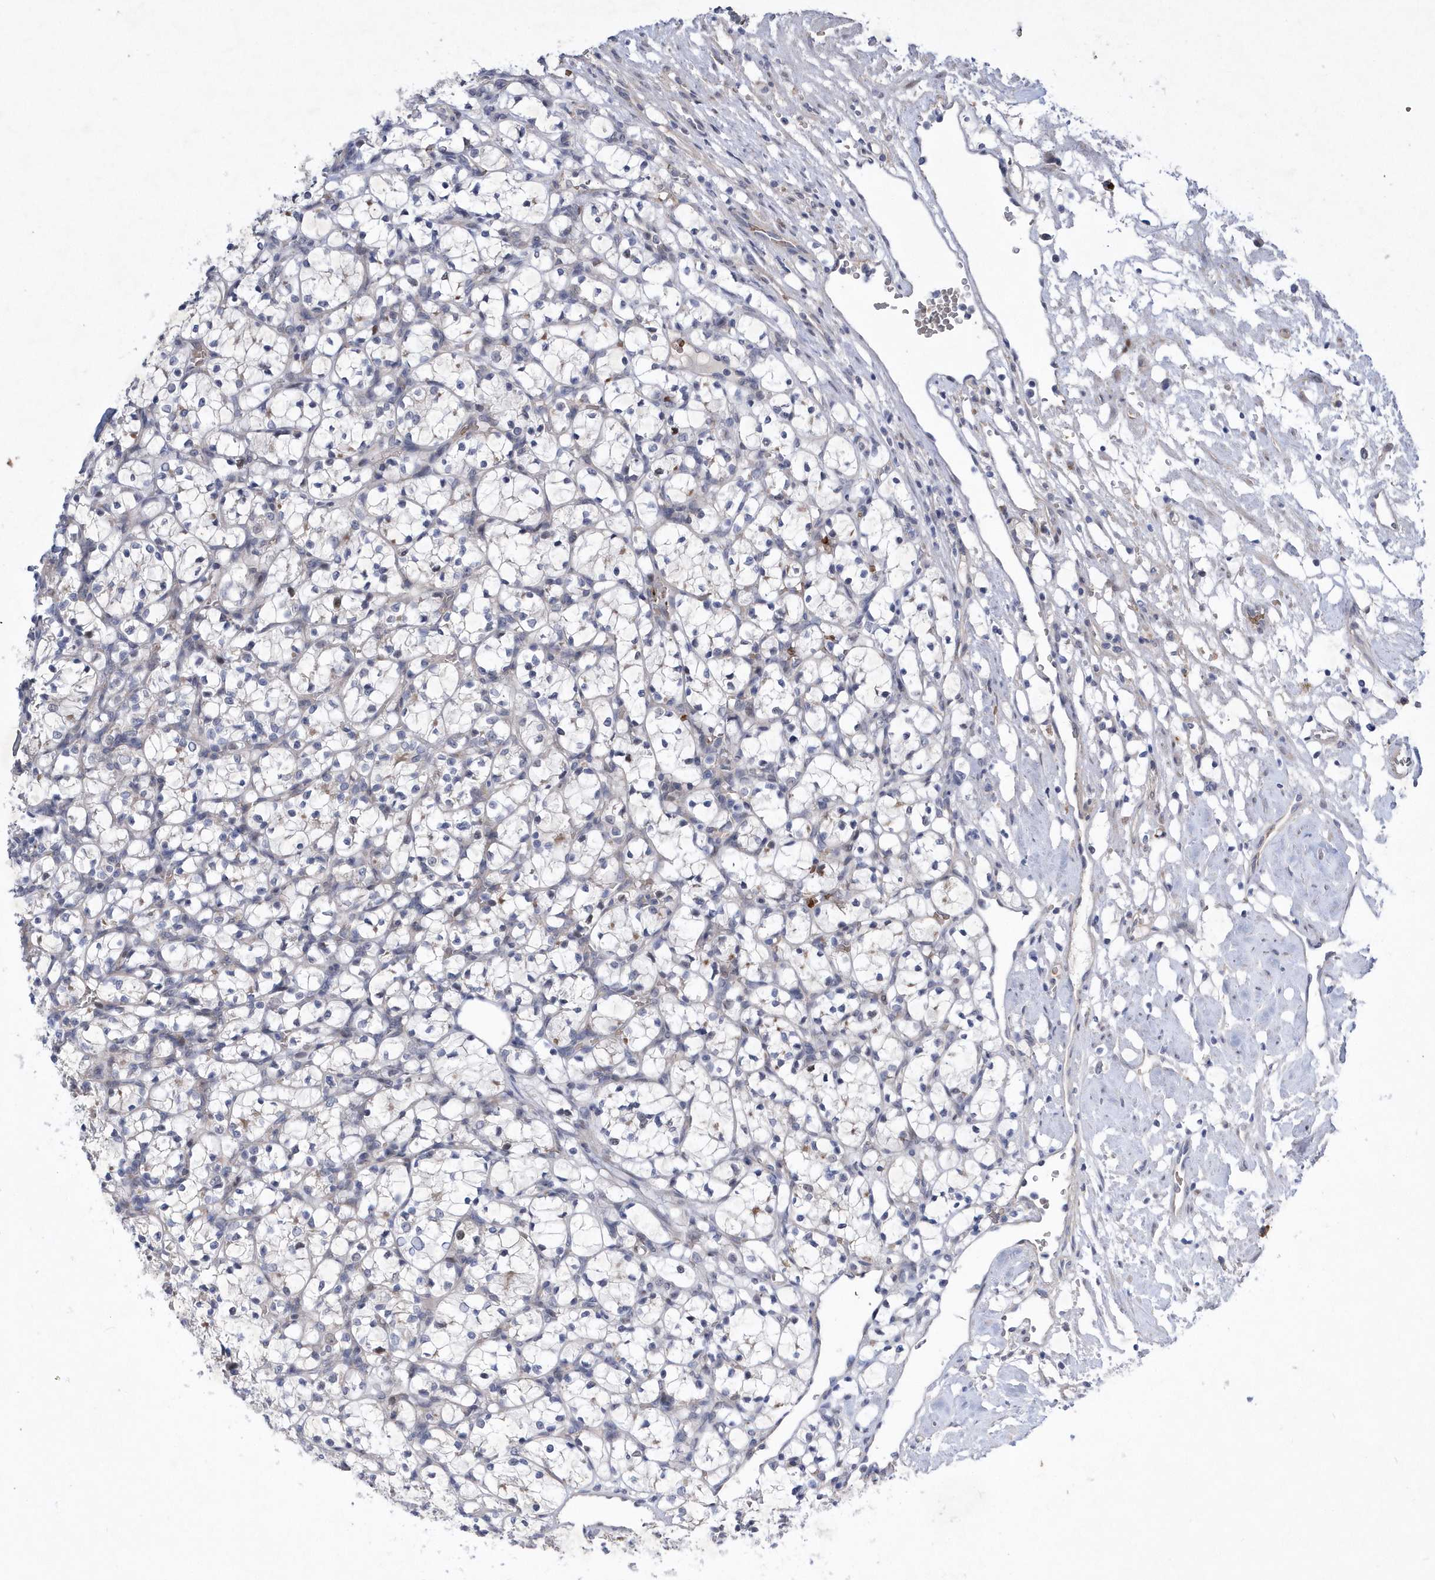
{"staining": {"intensity": "negative", "quantity": "none", "location": "none"}, "tissue": "renal cancer", "cell_type": "Tumor cells", "image_type": "cancer", "snomed": [{"axis": "morphology", "description": "Adenocarcinoma, NOS"}, {"axis": "topography", "description": "Kidney"}], "caption": "Immunohistochemistry (IHC) micrograph of neoplastic tissue: human renal cancer (adenocarcinoma) stained with DAB displays no significant protein expression in tumor cells.", "gene": "ZNF875", "patient": {"sex": "female", "age": 69}}